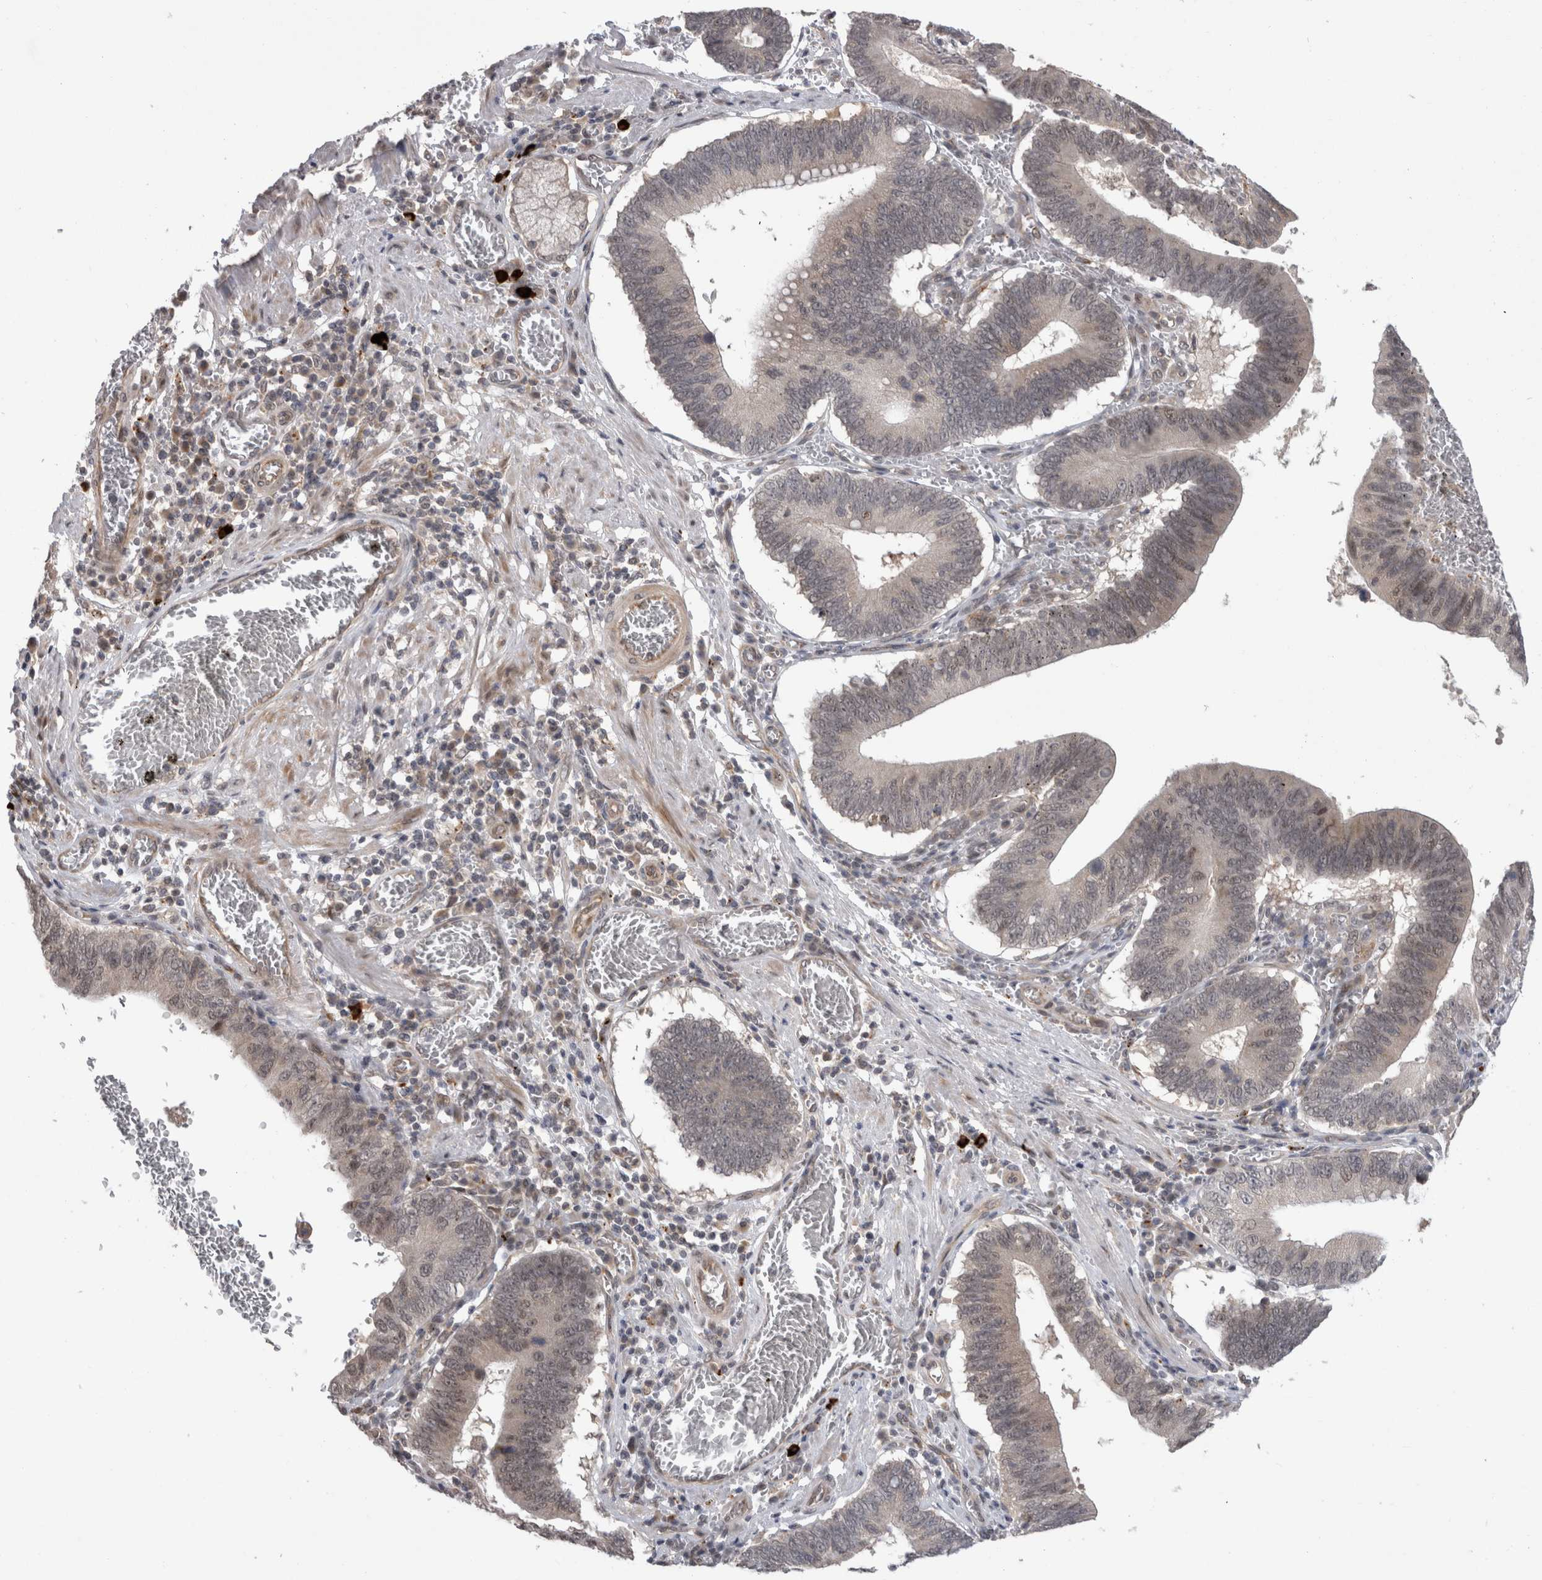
{"staining": {"intensity": "weak", "quantity": "25%-75%", "location": "cytoplasmic/membranous,nuclear"}, "tissue": "stomach cancer", "cell_type": "Tumor cells", "image_type": "cancer", "snomed": [{"axis": "morphology", "description": "Adenocarcinoma, NOS"}, {"axis": "topography", "description": "Stomach"}, {"axis": "topography", "description": "Gastric cardia"}], "caption": "This image shows adenocarcinoma (stomach) stained with immunohistochemistry (IHC) to label a protein in brown. The cytoplasmic/membranous and nuclear of tumor cells show weak positivity for the protein. Nuclei are counter-stained blue.", "gene": "MTBP", "patient": {"sex": "male", "age": 59}}